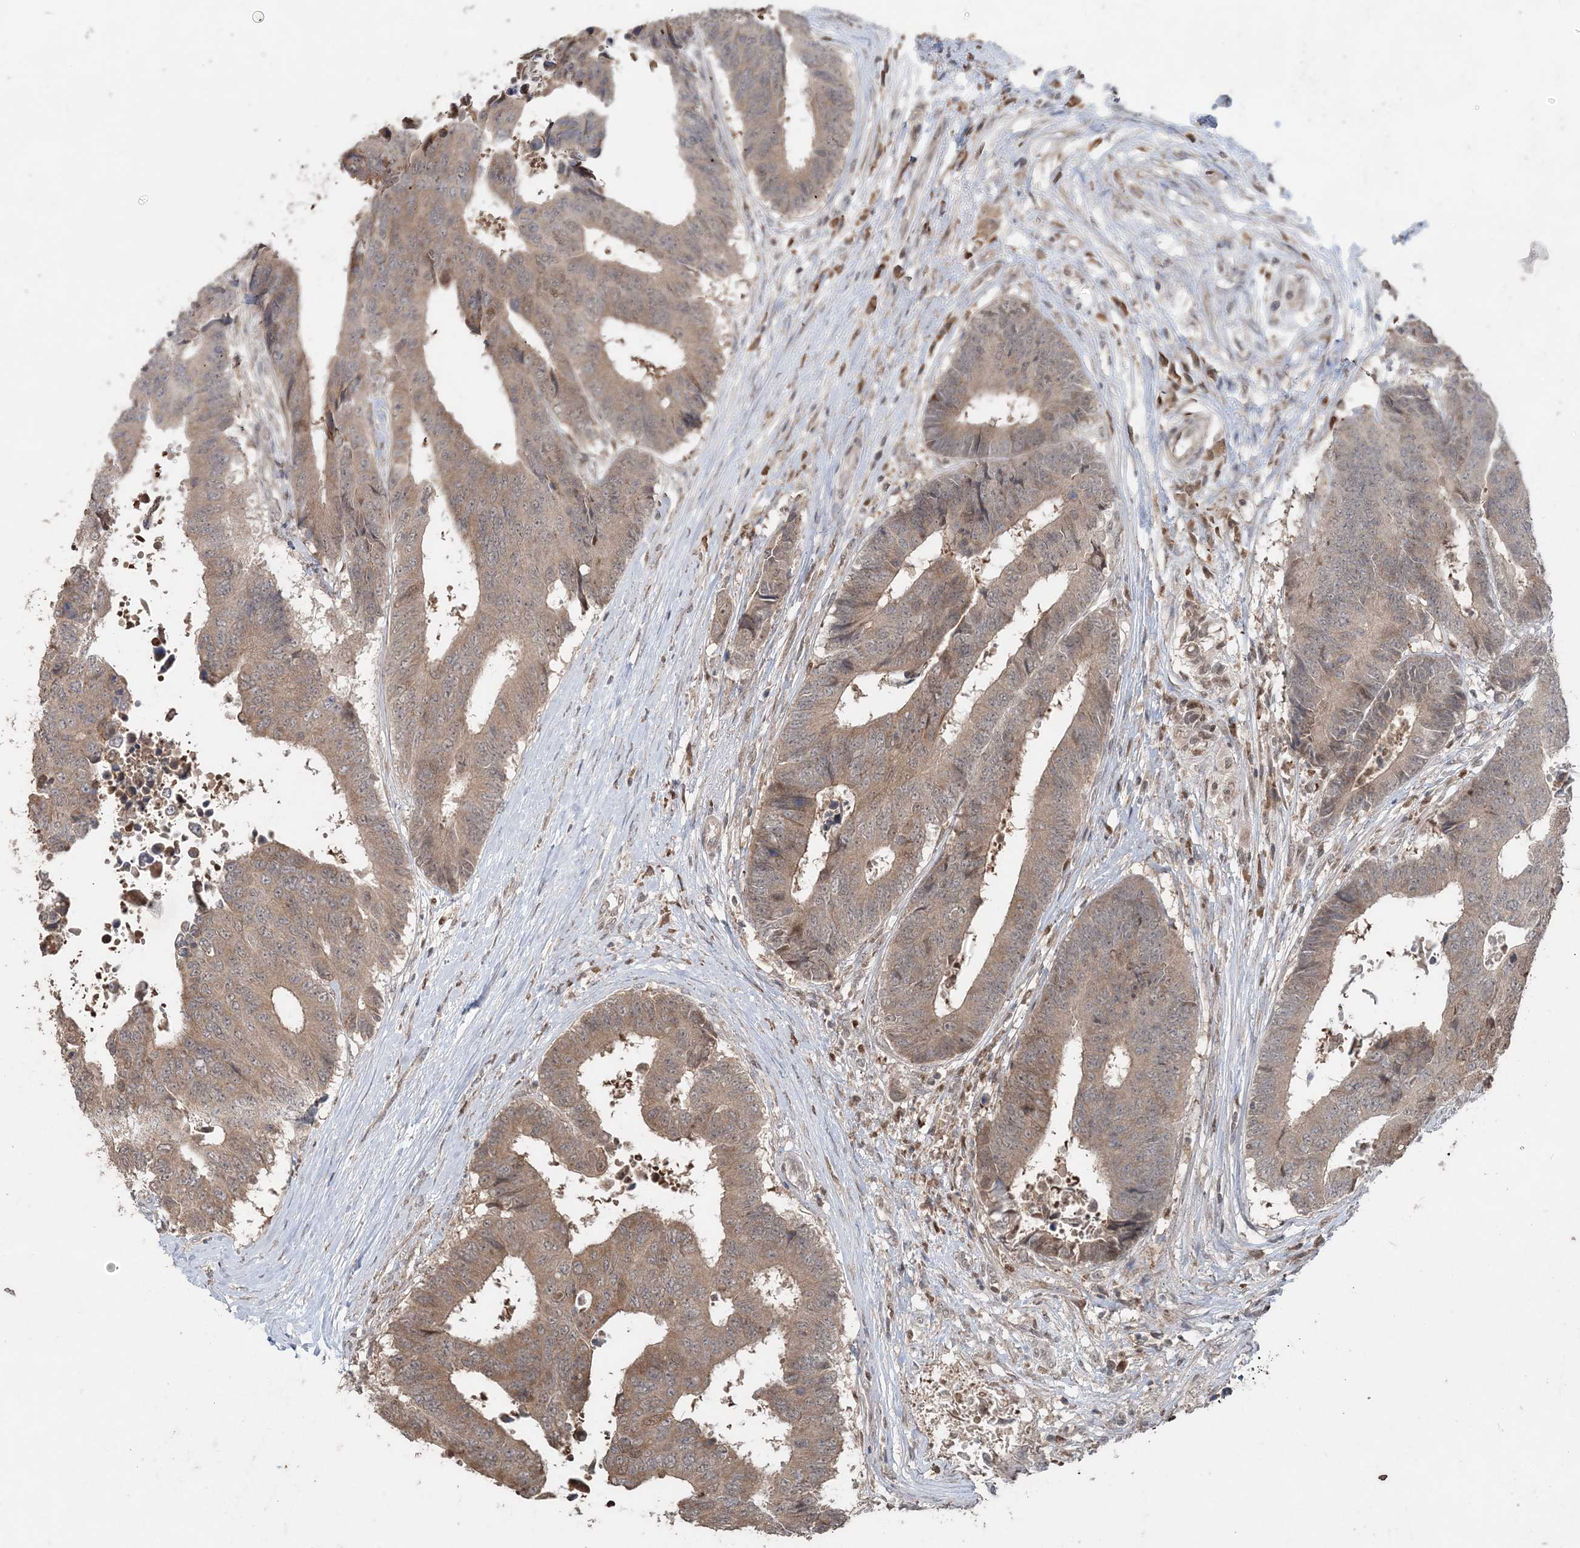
{"staining": {"intensity": "moderate", "quantity": "<25%", "location": "cytoplasmic/membranous"}, "tissue": "colorectal cancer", "cell_type": "Tumor cells", "image_type": "cancer", "snomed": [{"axis": "morphology", "description": "Adenocarcinoma, NOS"}, {"axis": "topography", "description": "Rectum"}], "caption": "Human colorectal cancer (adenocarcinoma) stained with a brown dye displays moderate cytoplasmic/membranous positive staining in about <25% of tumor cells.", "gene": "SLU7", "patient": {"sex": "male", "age": 84}}